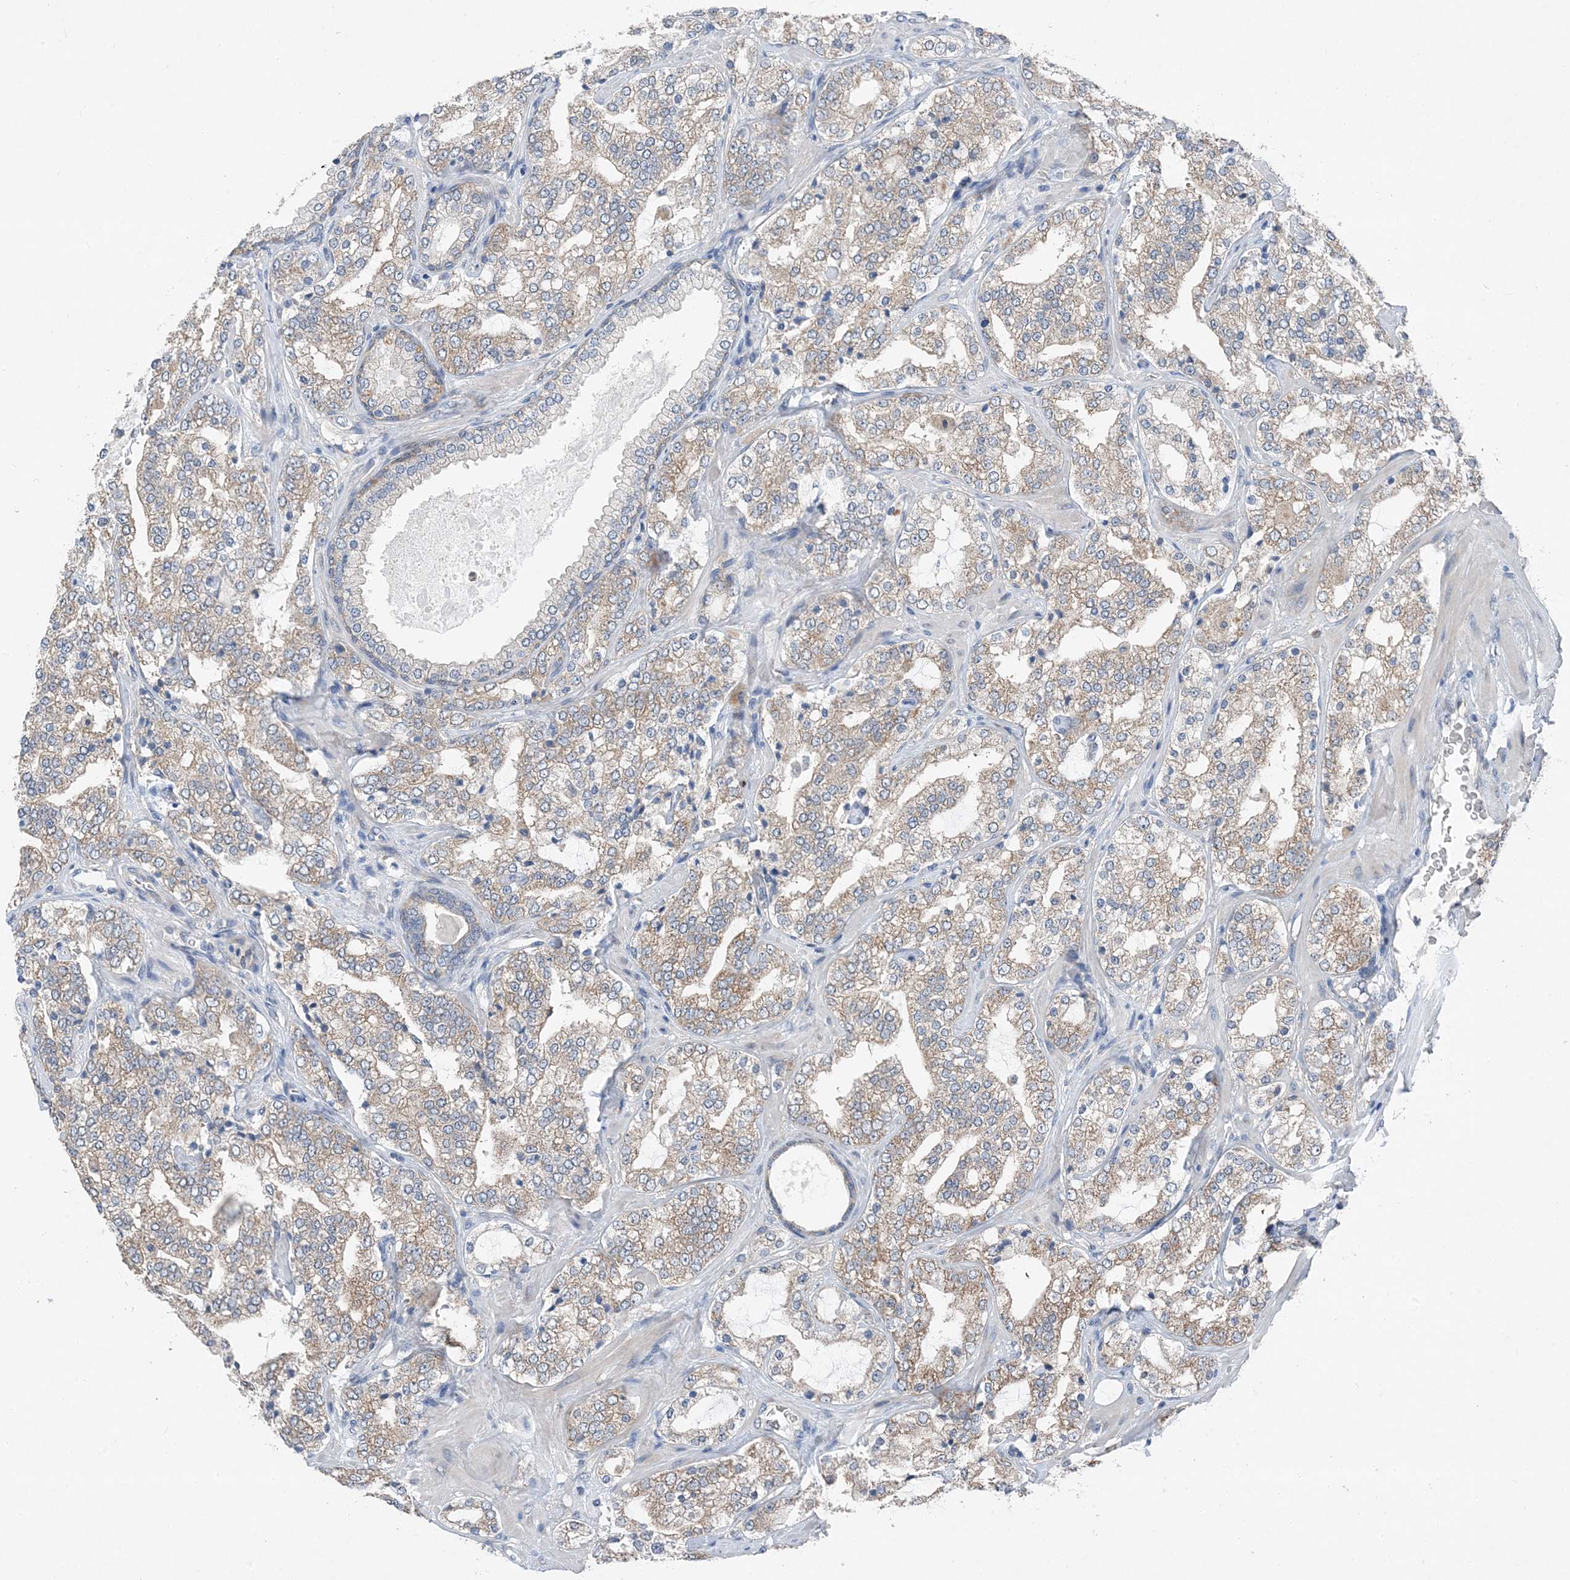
{"staining": {"intensity": "weak", "quantity": "25%-75%", "location": "cytoplasmic/membranous"}, "tissue": "prostate cancer", "cell_type": "Tumor cells", "image_type": "cancer", "snomed": [{"axis": "morphology", "description": "Adenocarcinoma, High grade"}, {"axis": "topography", "description": "Prostate"}], "caption": "Protein staining of adenocarcinoma (high-grade) (prostate) tissue demonstrates weak cytoplasmic/membranous positivity in approximately 25%-75% of tumor cells.", "gene": "DHX30", "patient": {"sex": "male", "age": 64}}